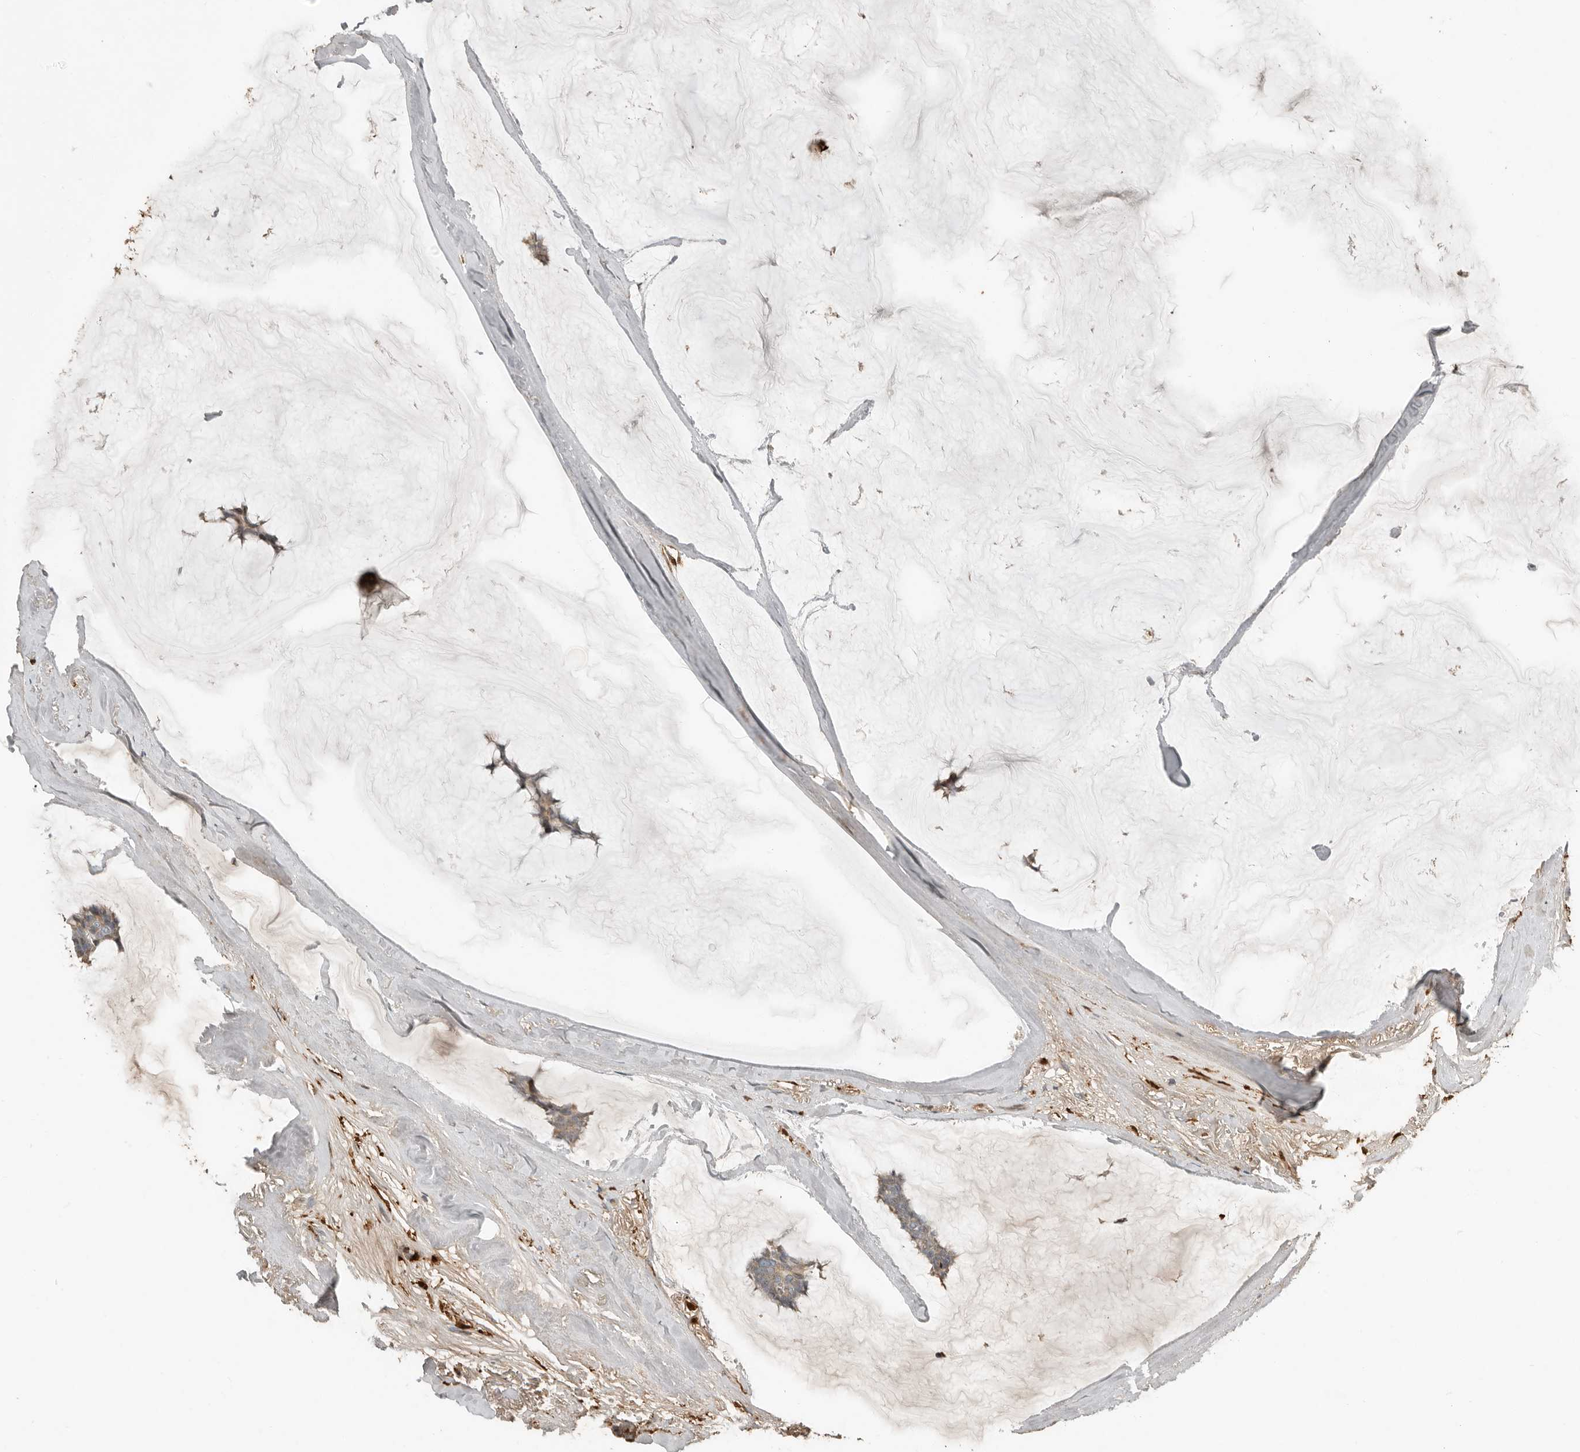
{"staining": {"intensity": "weak", "quantity": "25%-75%", "location": "cytoplasmic/membranous"}, "tissue": "breast cancer", "cell_type": "Tumor cells", "image_type": "cancer", "snomed": [{"axis": "morphology", "description": "Duct carcinoma"}, {"axis": "topography", "description": "Breast"}], "caption": "This image demonstrates immunohistochemistry staining of intraductal carcinoma (breast), with low weak cytoplasmic/membranous positivity in approximately 25%-75% of tumor cells.", "gene": "KLHL38", "patient": {"sex": "female", "age": 93}}